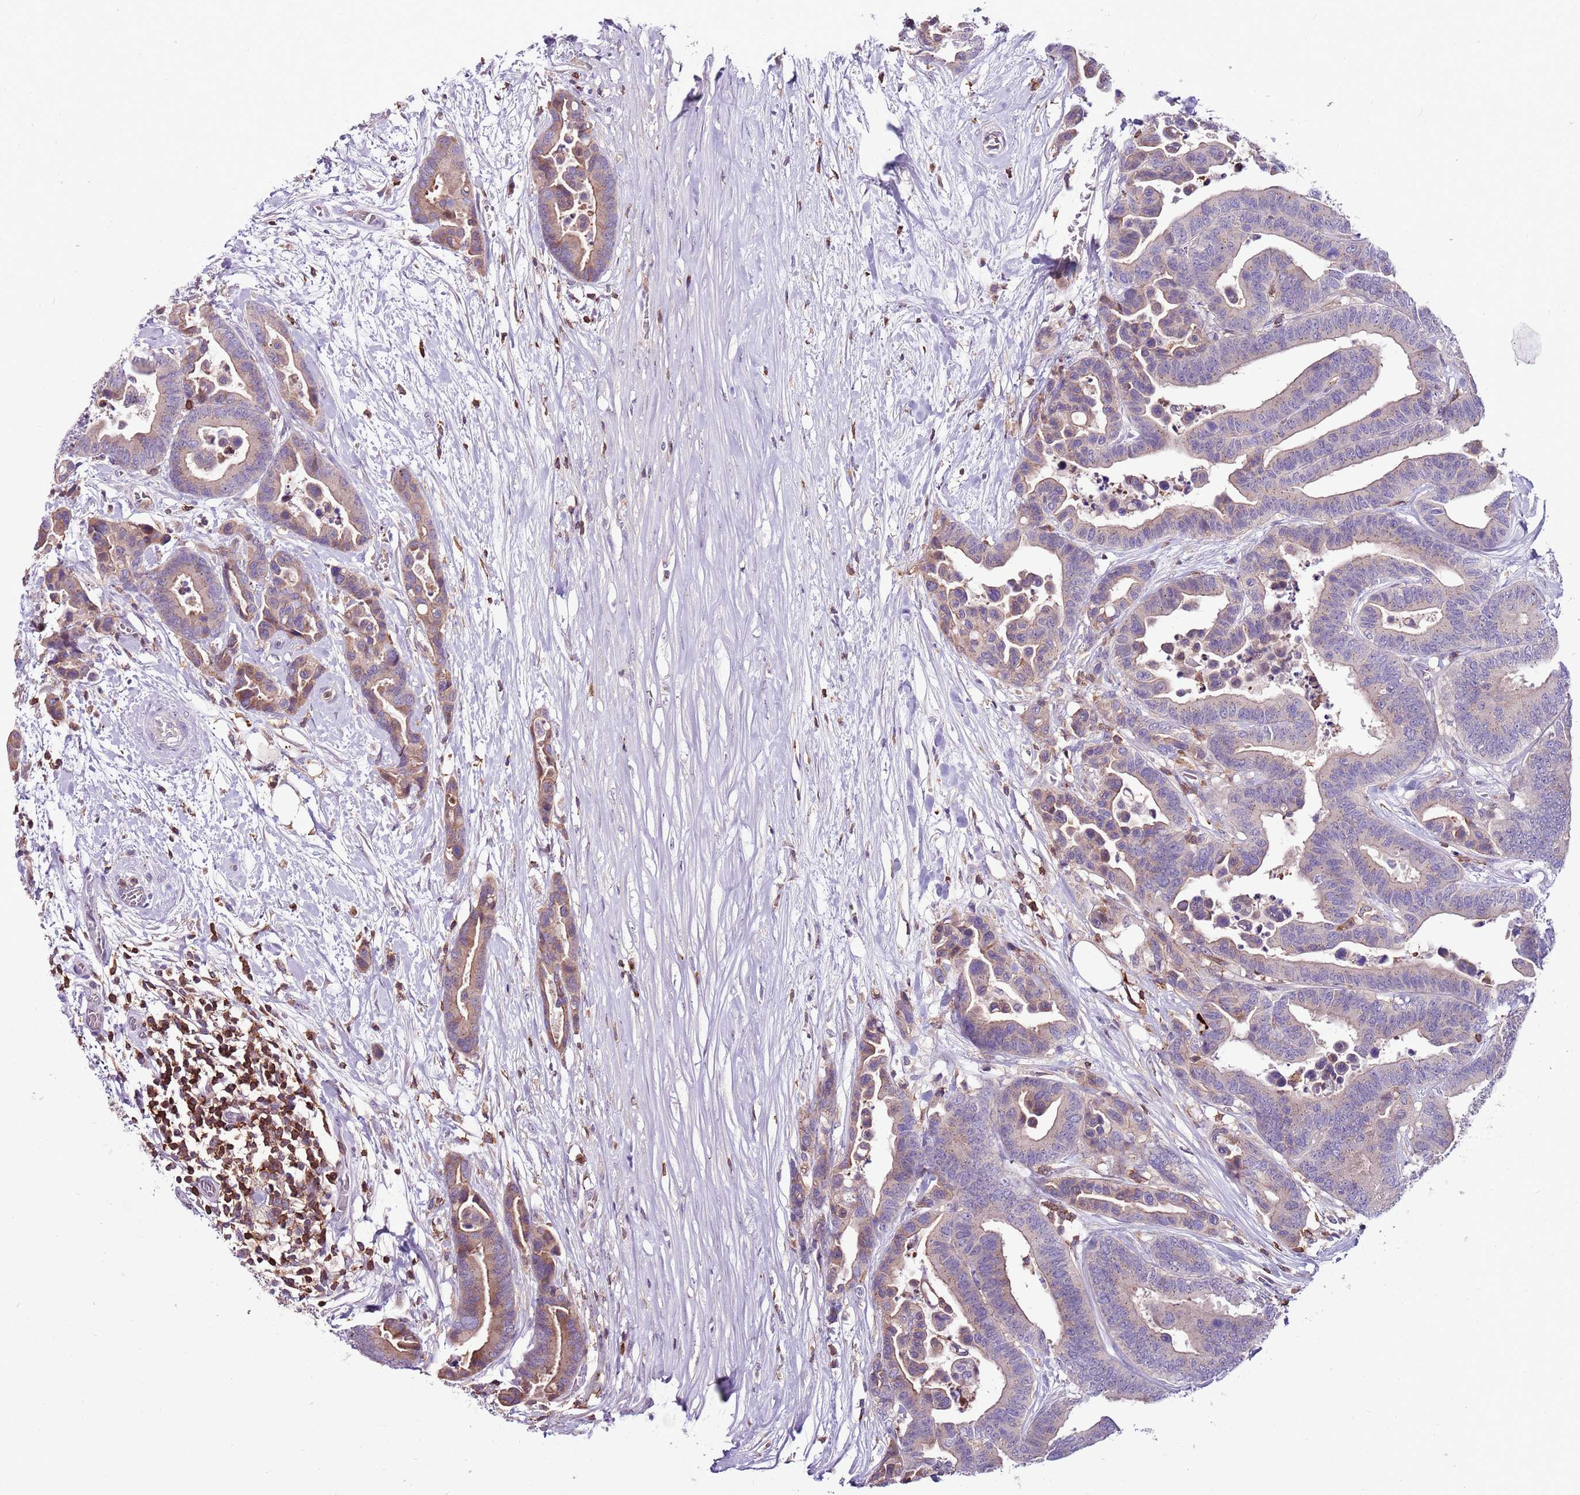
{"staining": {"intensity": "moderate", "quantity": "<25%", "location": "cytoplasmic/membranous"}, "tissue": "colorectal cancer", "cell_type": "Tumor cells", "image_type": "cancer", "snomed": [{"axis": "morphology", "description": "Adenocarcinoma, NOS"}, {"axis": "topography", "description": "Colon"}], "caption": "Immunohistochemical staining of human adenocarcinoma (colorectal) exhibits moderate cytoplasmic/membranous protein expression in approximately <25% of tumor cells. (DAB = brown stain, brightfield microscopy at high magnification).", "gene": "ZSWIM1", "patient": {"sex": "male", "age": 82}}